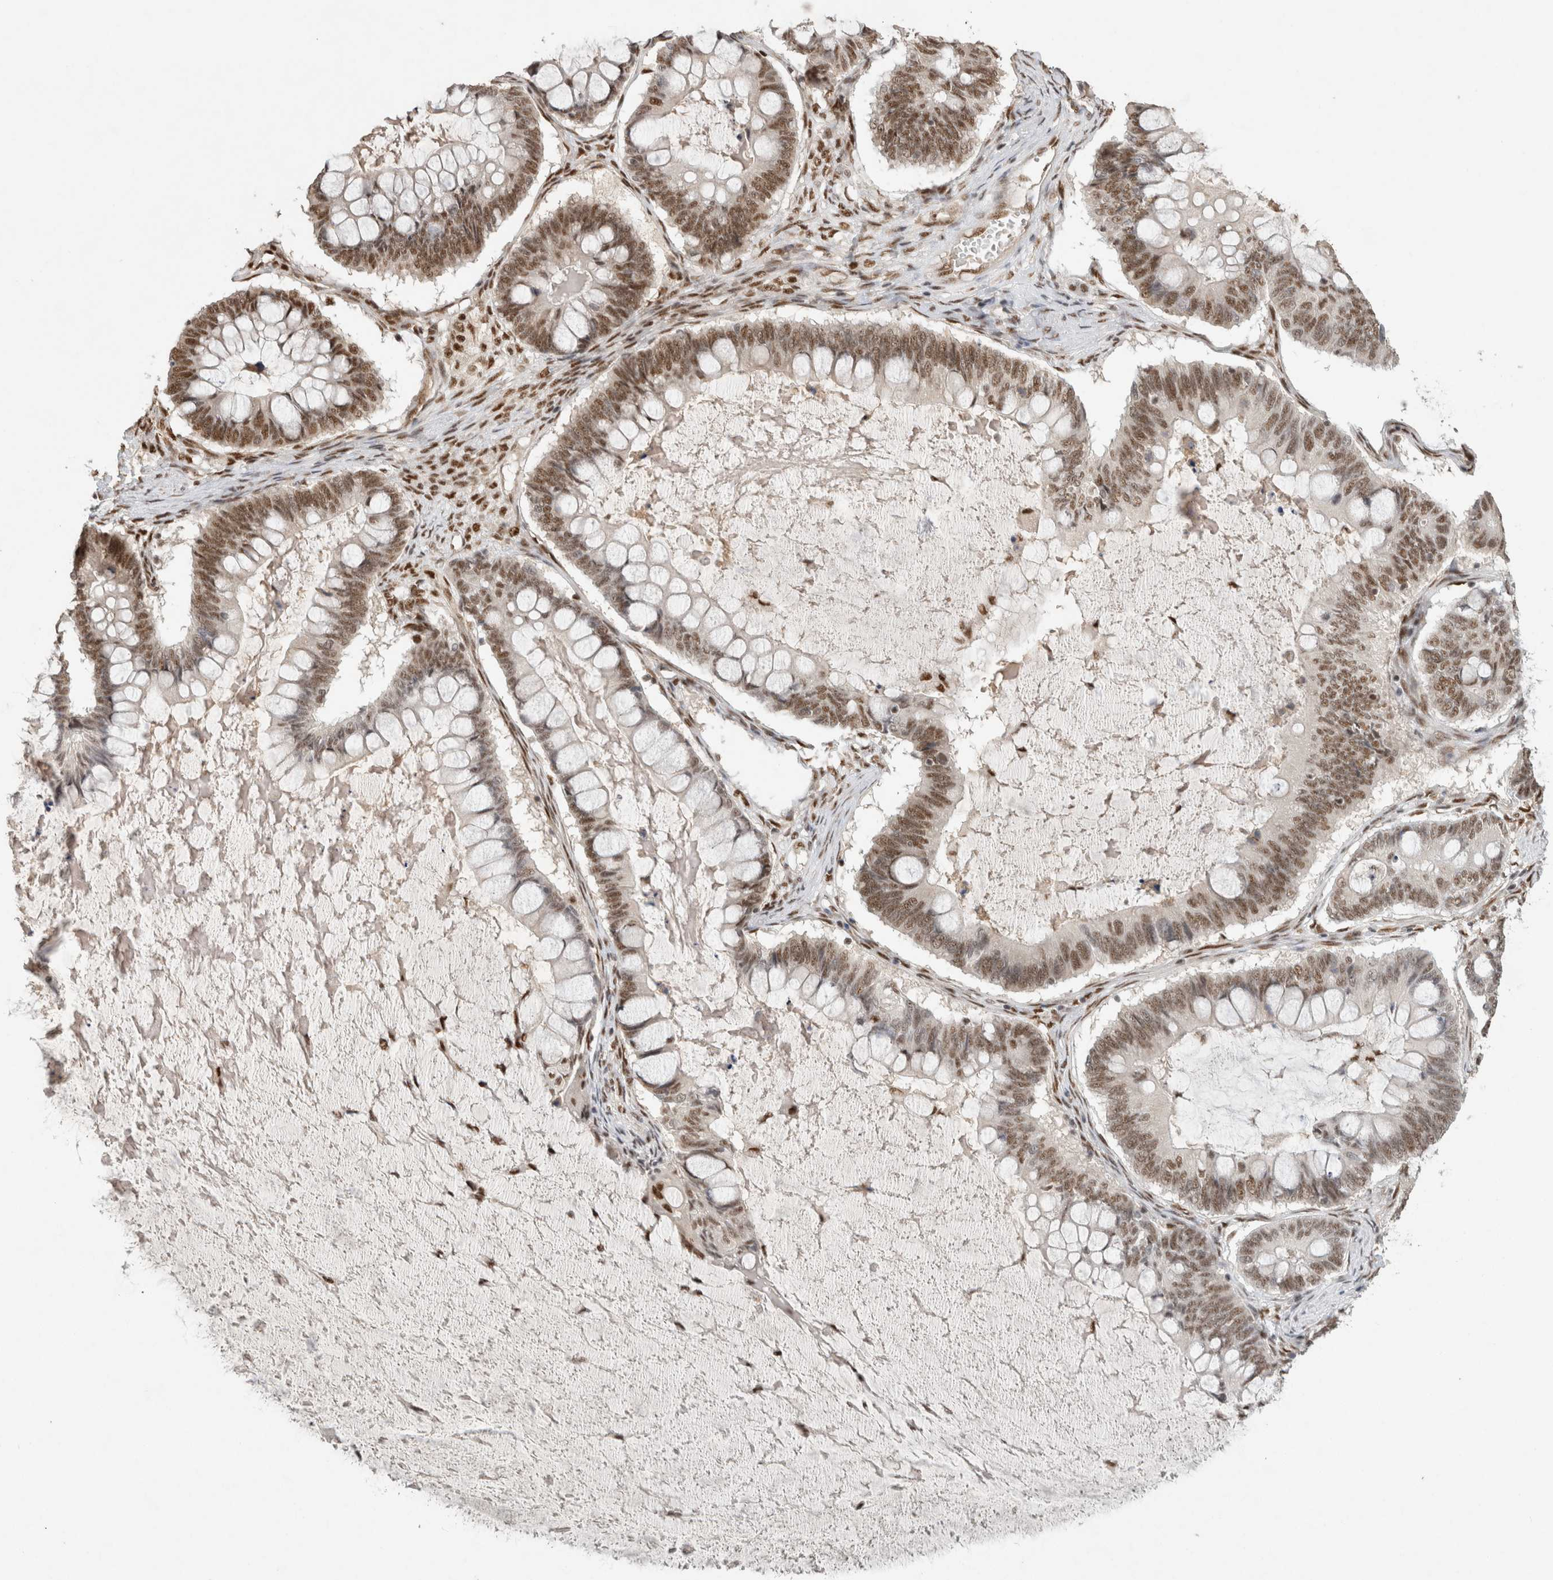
{"staining": {"intensity": "moderate", "quantity": ">75%", "location": "nuclear"}, "tissue": "ovarian cancer", "cell_type": "Tumor cells", "image_type": "cancer", "snomed": [{"axis": "morphology", "description": "Cystadenocarcinoma, mucinous, NOS"}, {"axis": "topography", "description": "Ovary"}], "caption": "Protein staining displays moderate nuclear expression in approximately >75% of tumor cells in ovarian cancer.", "gene": "DDX42", "patient": {"sex": "female", "age": 61}}